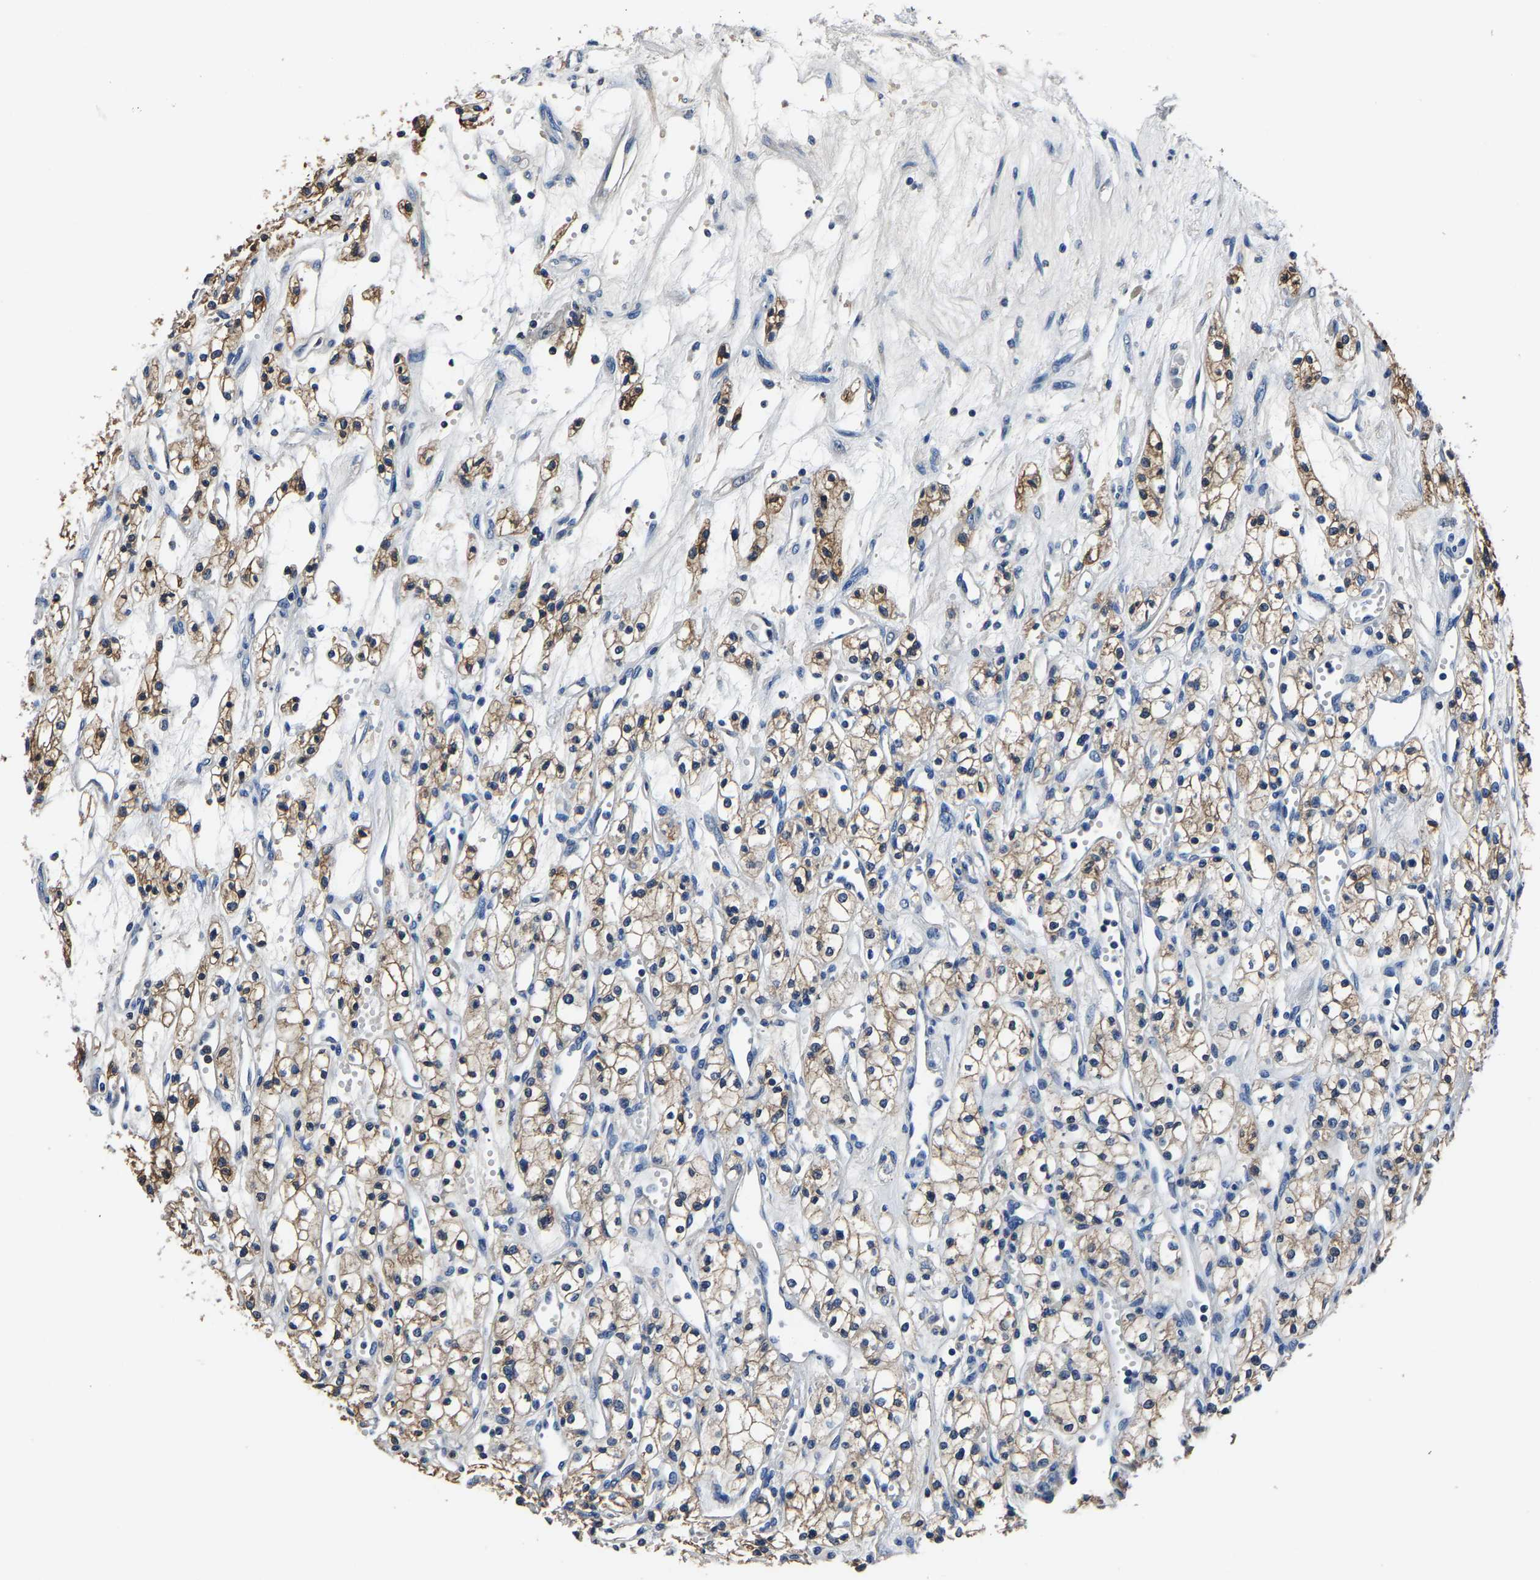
{"staining": {"intensity": "moderate", "quantity": ">75%", "location": "cytoplasmic/membranous"}, "tissue": "renal cancer", "cell_type": "Tumor cells", "image_type": "cancer", "snomed": [{"axis": "morphology", "description": "Adenocarcinoma, NOS"}, {"axis": "topography", "description": "Kidney"}], "caption": "Protein expression analysis of renal cancer (adenocarcinoma) exhibits moderate cytoplasmic/membranous positivity in about >75% of tumor cells.", "gene": "ALDOB", "patient": {"sex": "male", "age": 59}}